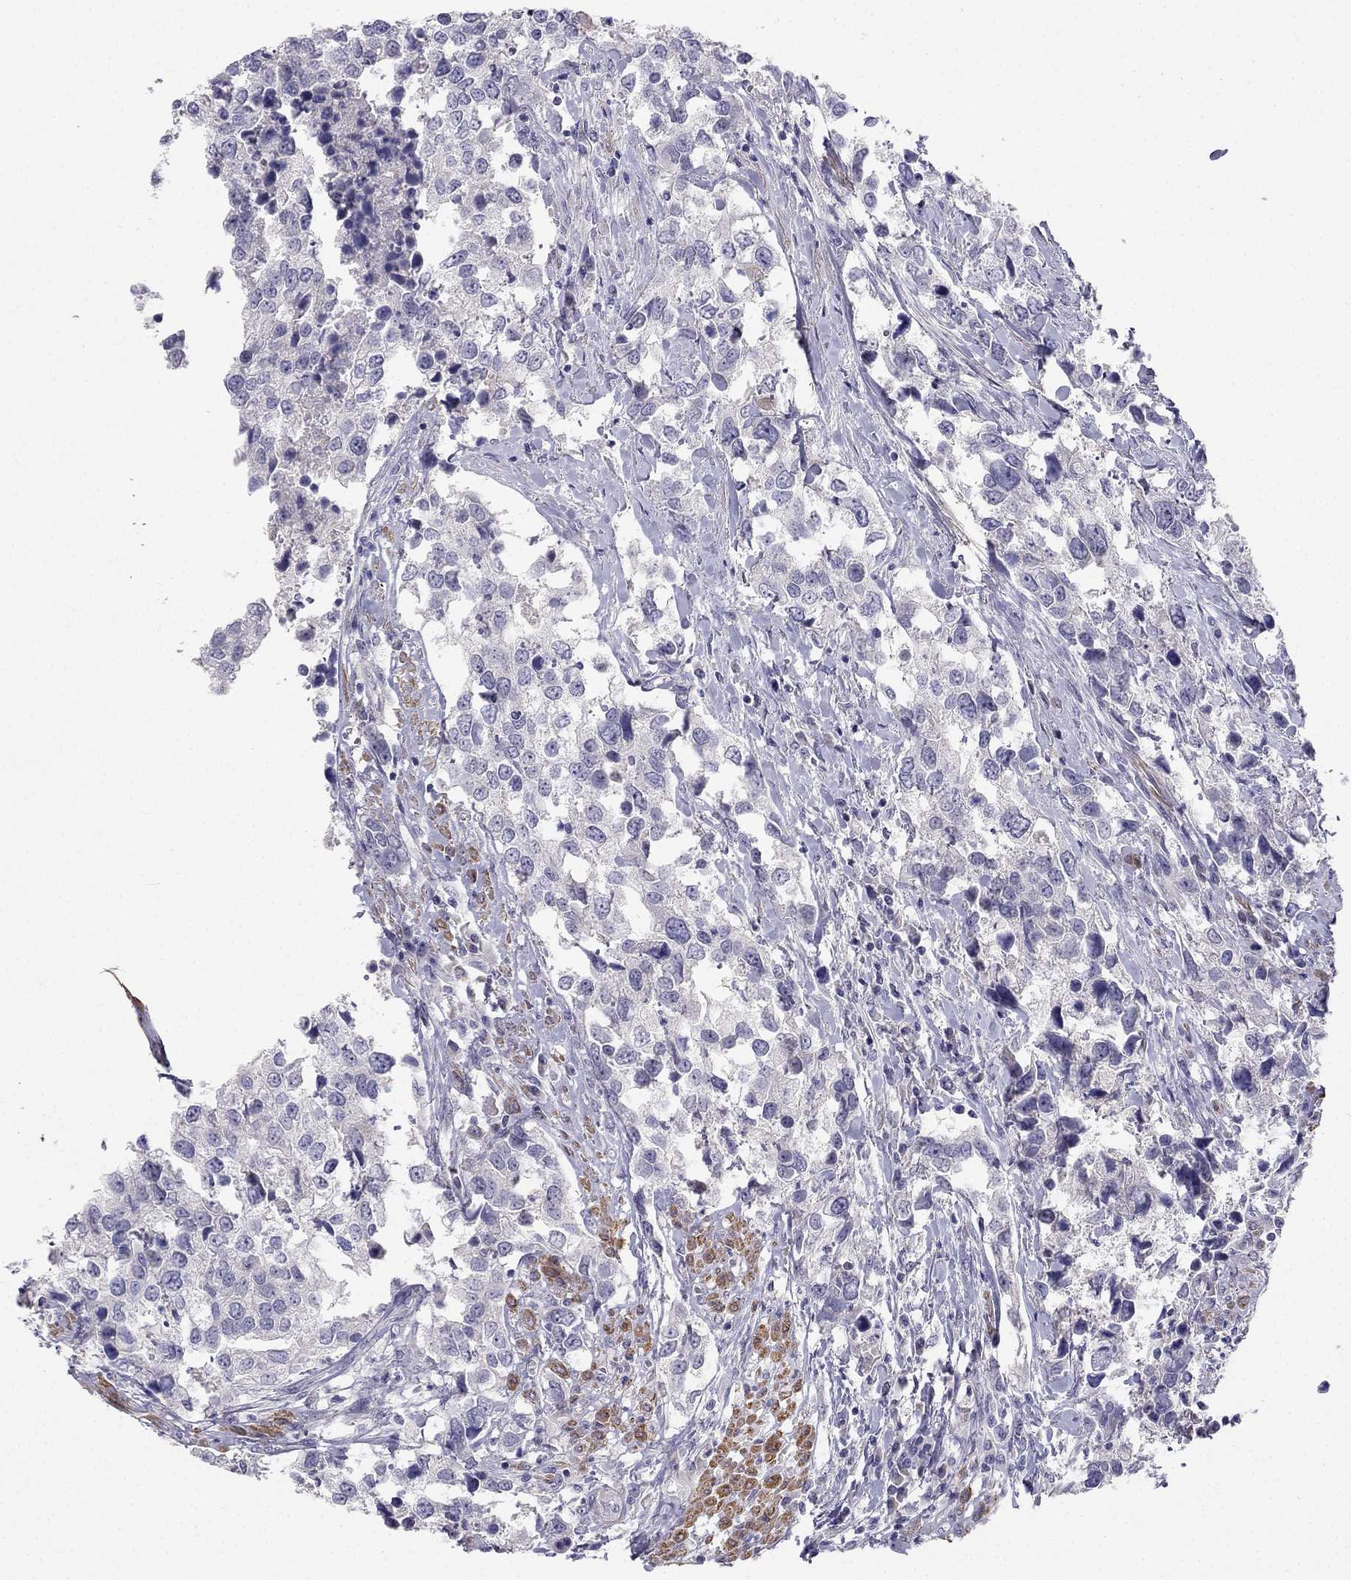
{"staining": {"intensity": "negative", "quantity": "none", "location": "none"}, "tissue": "urothelial cancer", "cell_type": "Tumor cells", "image_type": "cancer", "snomed": [{"axis": "morphology", "description": "Urothelial carcinoma, NOS"}, {"axis": "morphology", "description": "Urothelial carcinoma, High grade"}, {"axis": "topography", "description": "Urinary bladder"}], "caption": "This image is of transitional cell carcinoma stained with immunohistochemistry to label a protein in brown with the nuclei are counter-stained blue. There is no positivity in tumor cells.", "gene": "C16orf89", "patient": {"sex": "male", "age": 63}}